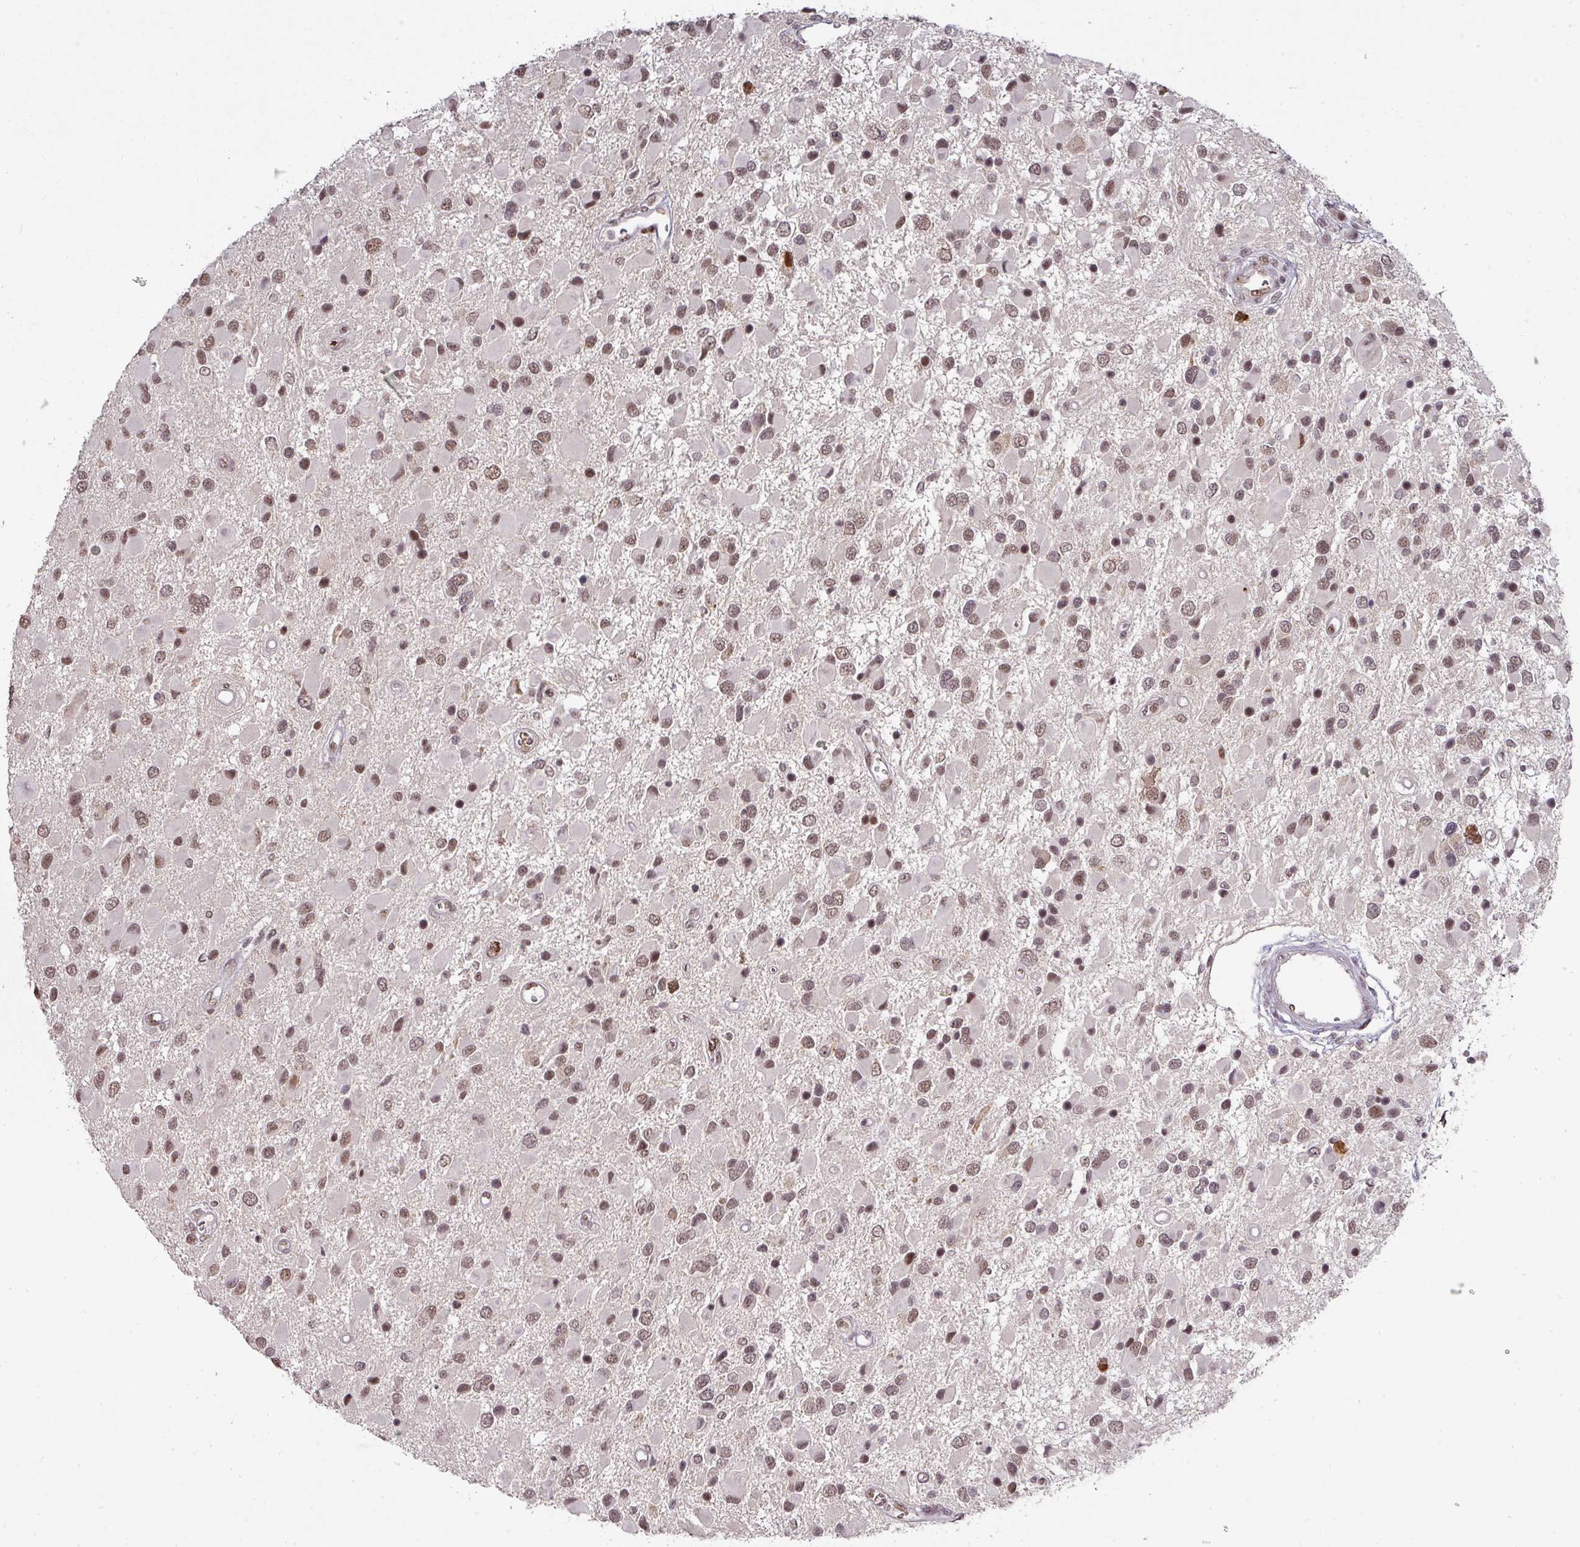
{"staining": {"intensity": "moderate", "quantity": ">75%", "location": "nuclear"}, "tissue": "glioma", "cell_type": "Tumor cells", "image_type": "cancer", "snomed": [{"axis": "morphology", "description": "Glioma, malignant, High grade"}, {"axis": "topography", "description": "Brain"}], "caption": "Immunohistochemical staining of human glioma demonstrates moderate nuclear protein staining in approximately >75% of tumor cells.", "gene": "NEIL1", "patient": {"sex": "male", "age": 53}}